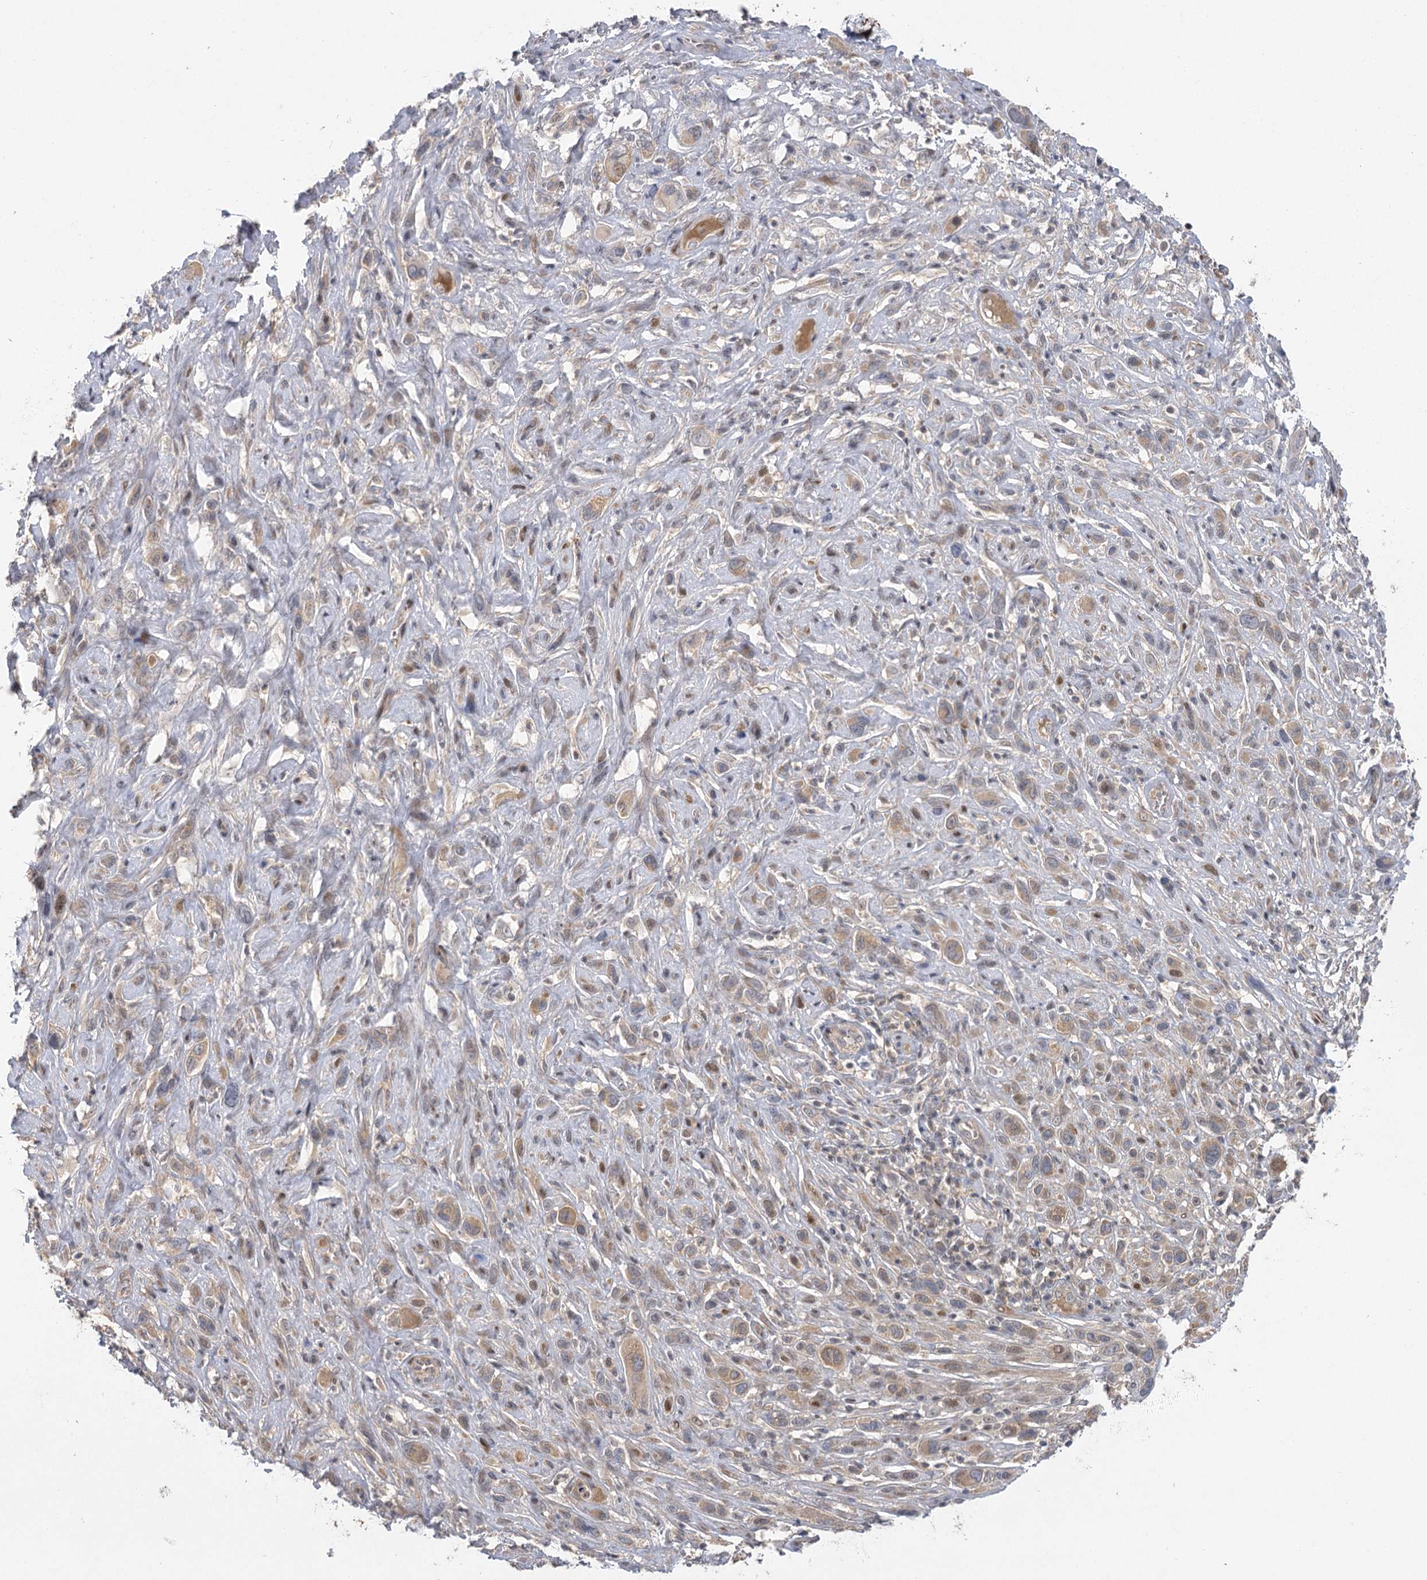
{"staining": {"intensity": "moderate", "quantity": "<25%", "location": "nuclear"}, "tissue": "melanoma", "cell_type": "Tumor cells", "image_type": "cancer", "snomed": [{"axis": "morphology", "description": "Malignant melanoma, NOS"}, {"axis": "topography", "description": "Skin of trunk"}], "caption": "The micrograph shows immunohistochemical staining of malignant melanoma. There is moderate nuclear staining is identified in approximately <25% of tumor cells.", "gene": "IL11RA", "patient": {"sex": "male", "age": 71}}